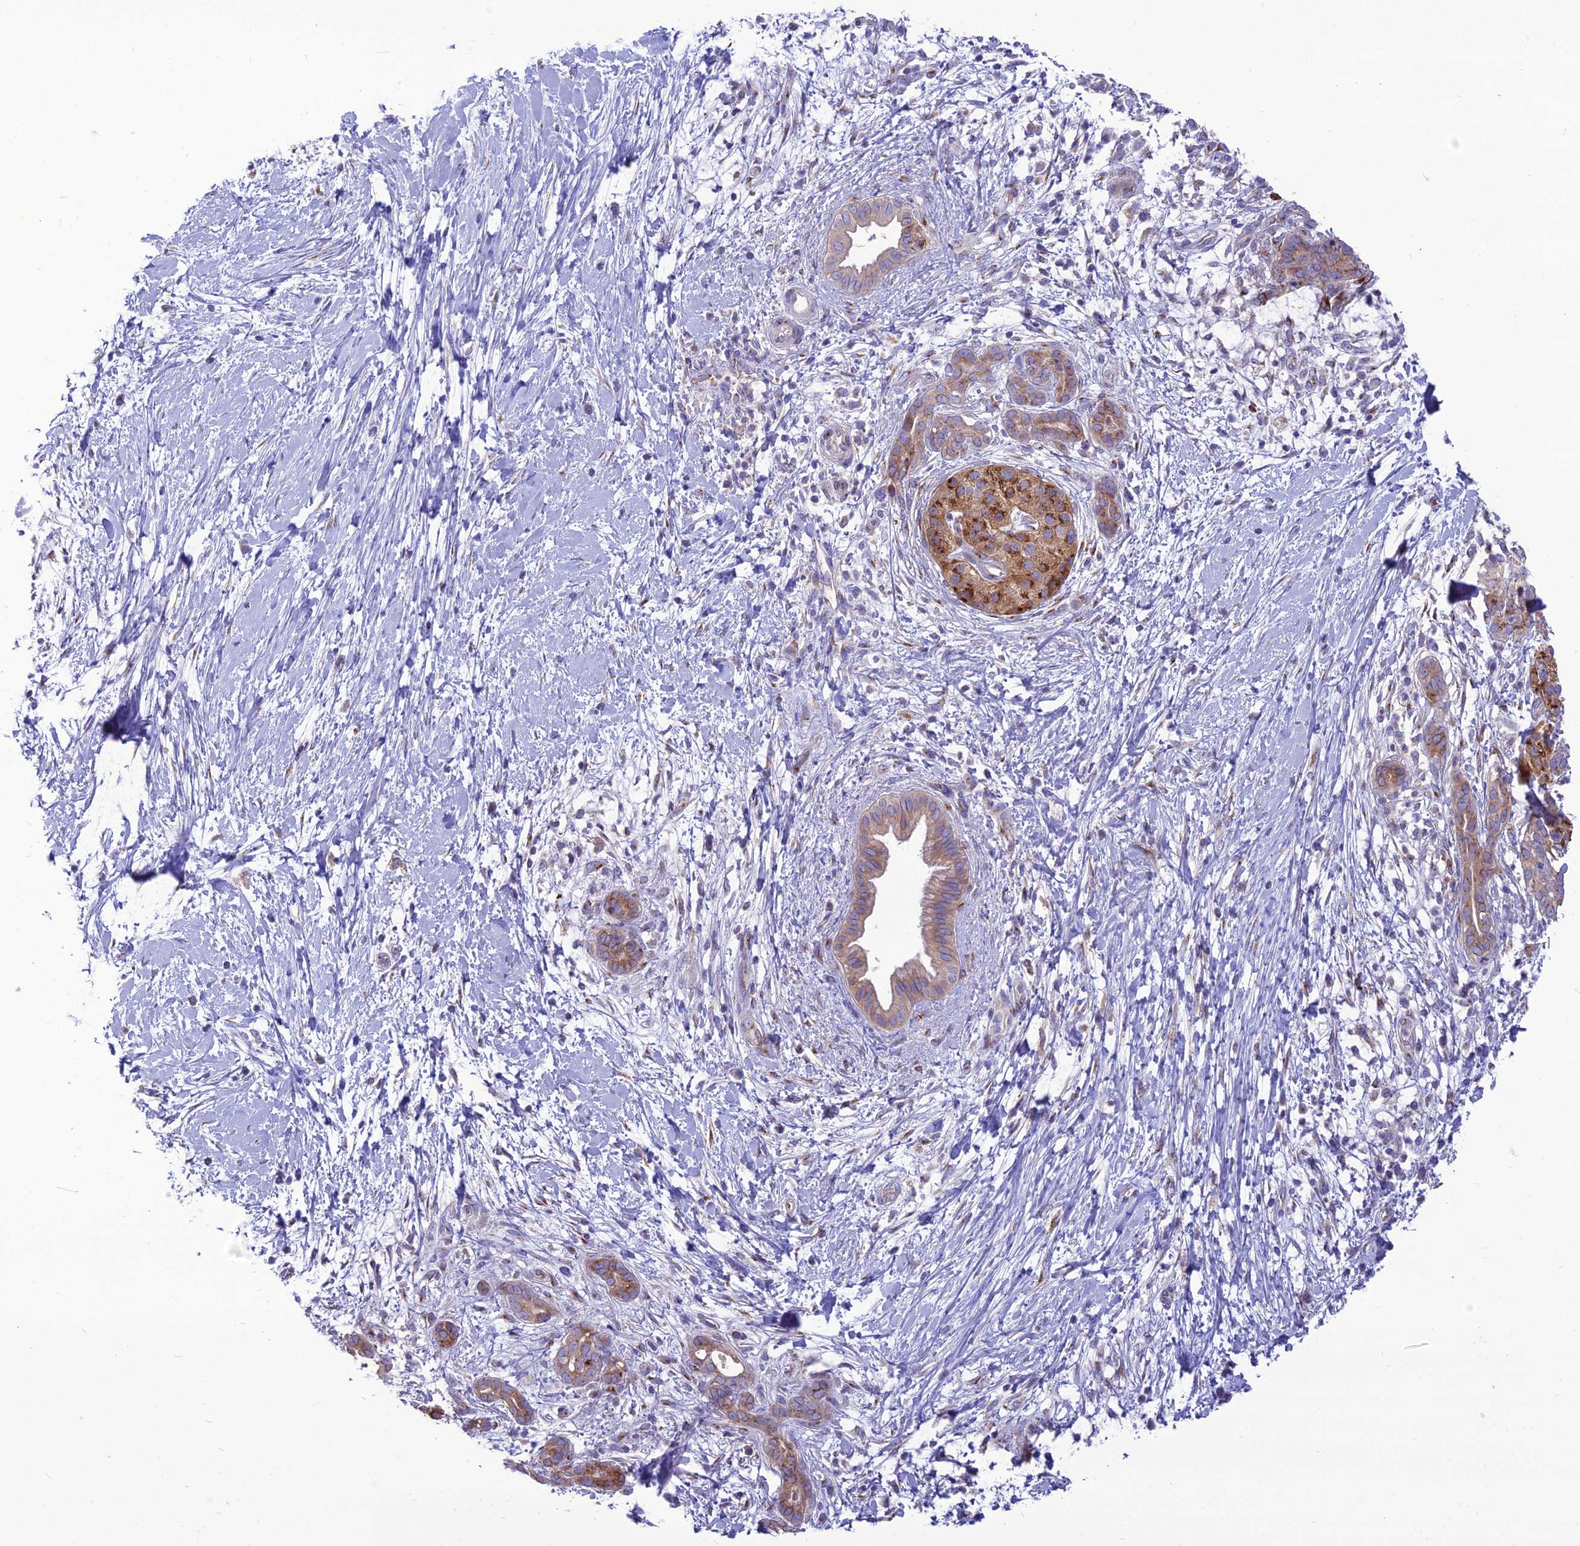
{"staining": {"intensity": "moderate", "quantity": "25%-75%", "location": "cytoplasmic/membranous"}, "tissue": "pancreatic cancer", "cell_type": "Tumor cells", "image_type": "cancer", "snomed": [{"axis": "morphology", "description": "Adenocarcinoma, NOS"}, {"axis": "topography", "description": "Pancreas"}], "caption": "Immunohistochemical staining of pancreatic cancer (adenocarcinoma) displays moderate cytoplasmic/membranous protein staining in about 25%-75% of tumor cells.", "gene": "SPRYD7", "patient": {"sex": "male", "age": 58}}